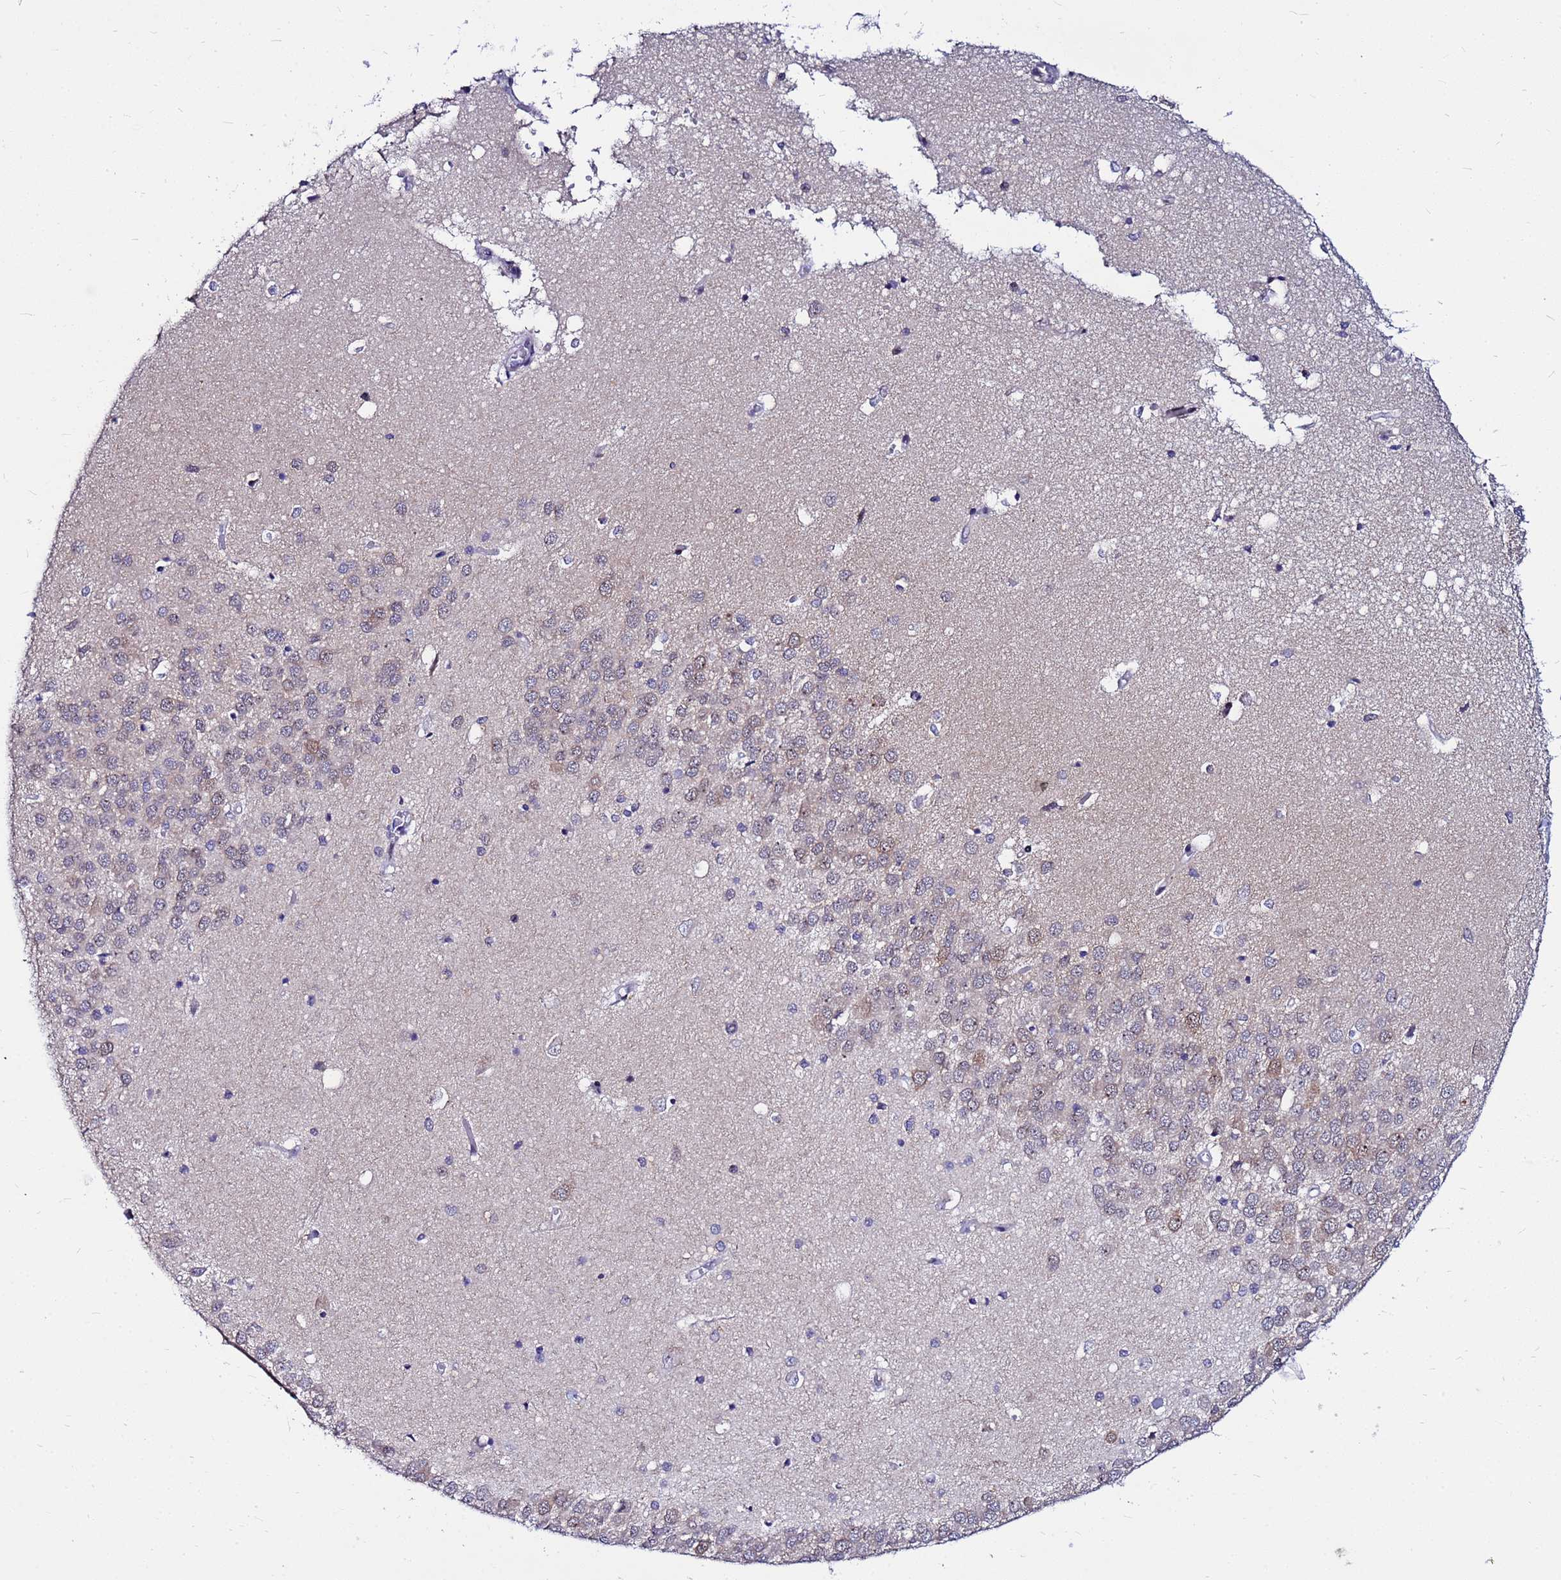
{"staining": {"intensity": "negative", "quantity": "none", "location": "none"}, "tissue": "hippocampus", "cell_type": "Glial cells", "image_type": "normal", "snomed": [{"axis": "morphology", "description": "Normal tissue, NOS"}, {"axis": "topography", "description": "Hippocampus"}], "caption": "DAB immunohistochemical staining of unremarkable human hippocampus exhibits no significant positivity in glial cells. (Brightfield microscopy of DAB (3,3'-diaminobenzidine) immunohistochemistry (IHC) at high magnification).", "gene": "PPP1R14C", "patient": {"sex": "male", "age": 45}}